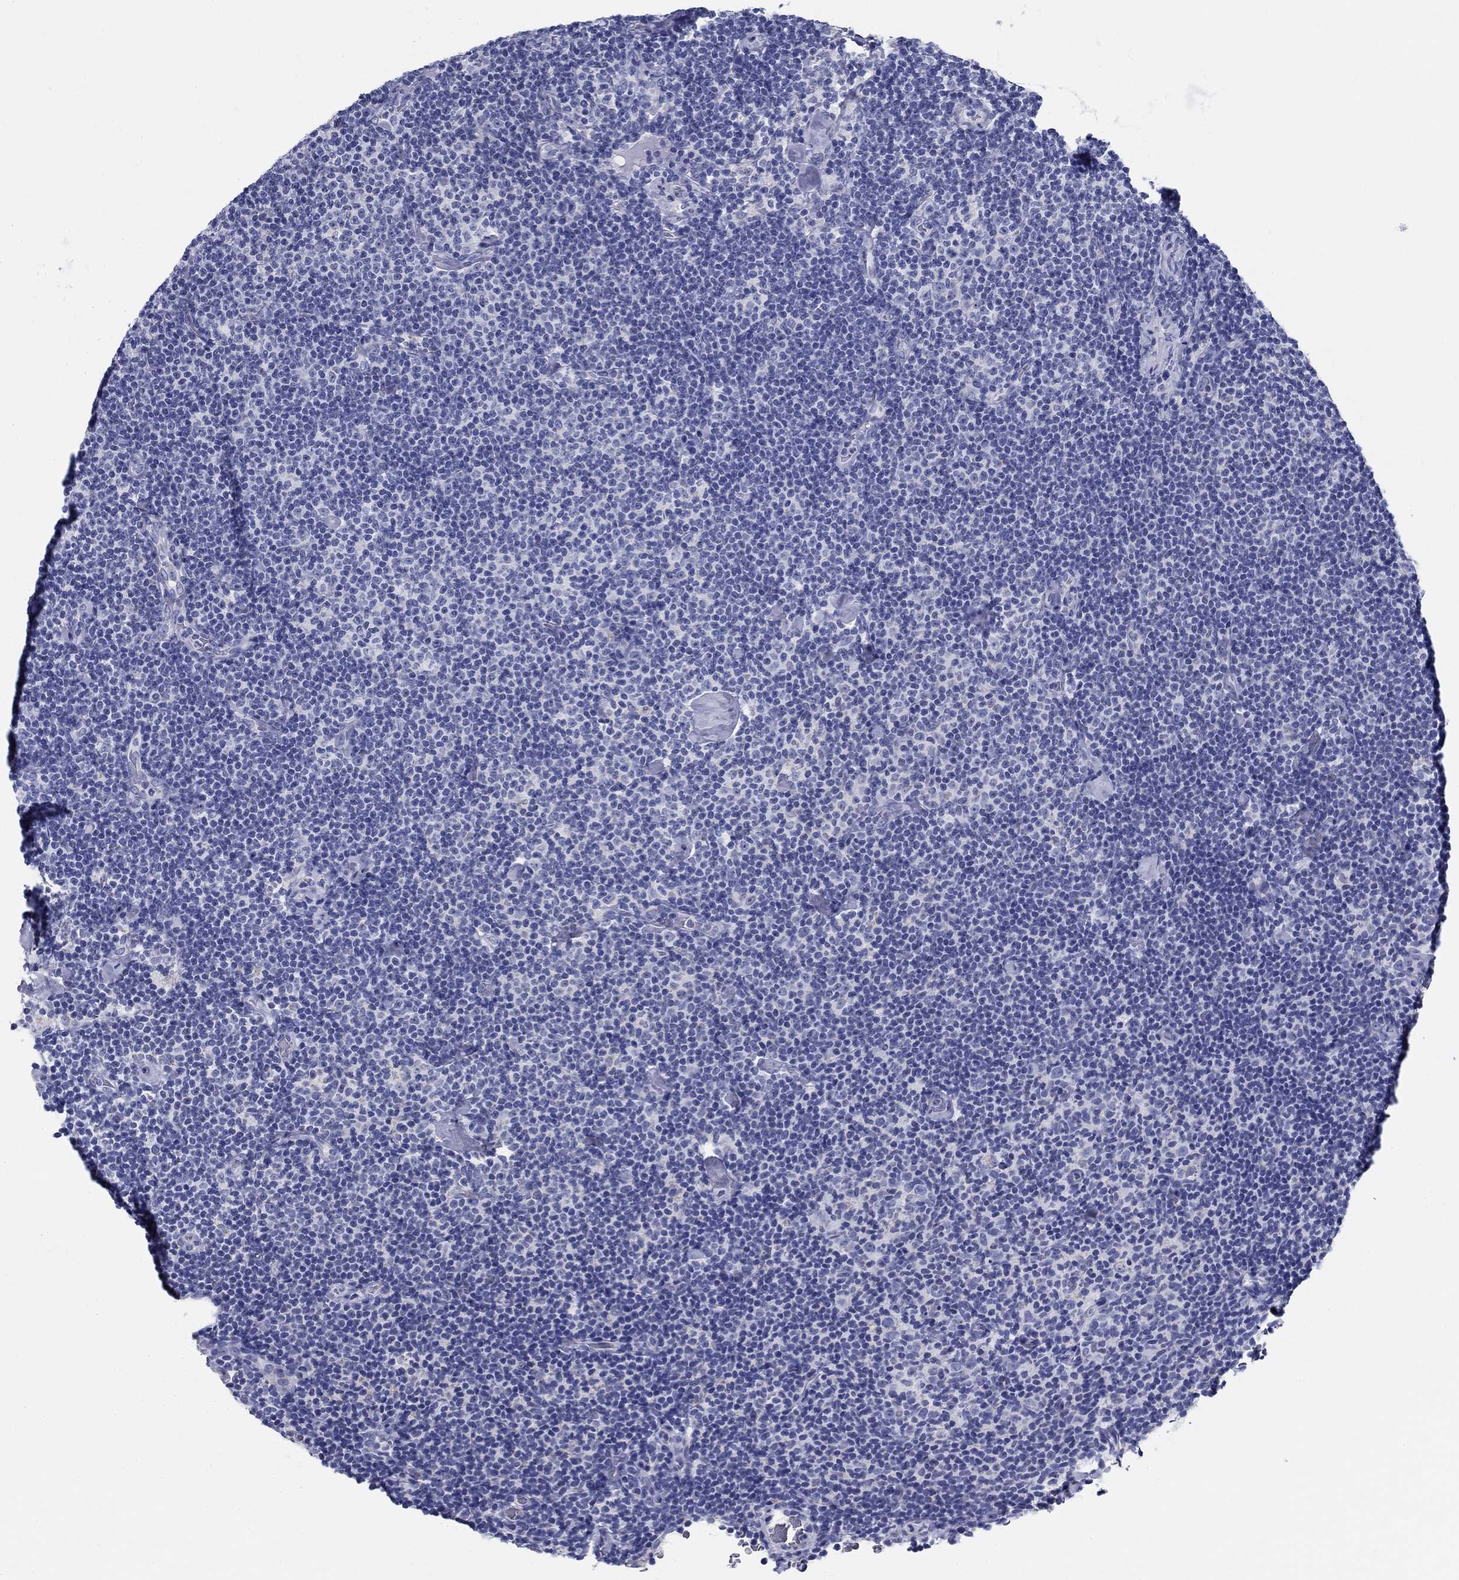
{"staining": {"intensity": "negative", "quantity": "none", "location": "none"}, "tissue": "lymphoma", "cell_type": "Tumor cells", "image_type": "cancer", "snomed": [{"axis": "morphology", "description": "Malignant lymphoma, non-Hodgkin's type, Low grade"}, {"axis": "topography", "description": "Lymph node"}], "caption": "Immunohistochemistry histopathology image of neoplastic tissue: human lymphoma stained with DAB exhibits no significant protein expression in tumor cells. (Immunohistochemistry, brightfield microscopy, high magnification).", "gene": "UPB1", "patient": {"sex": "male", "age": 81}}